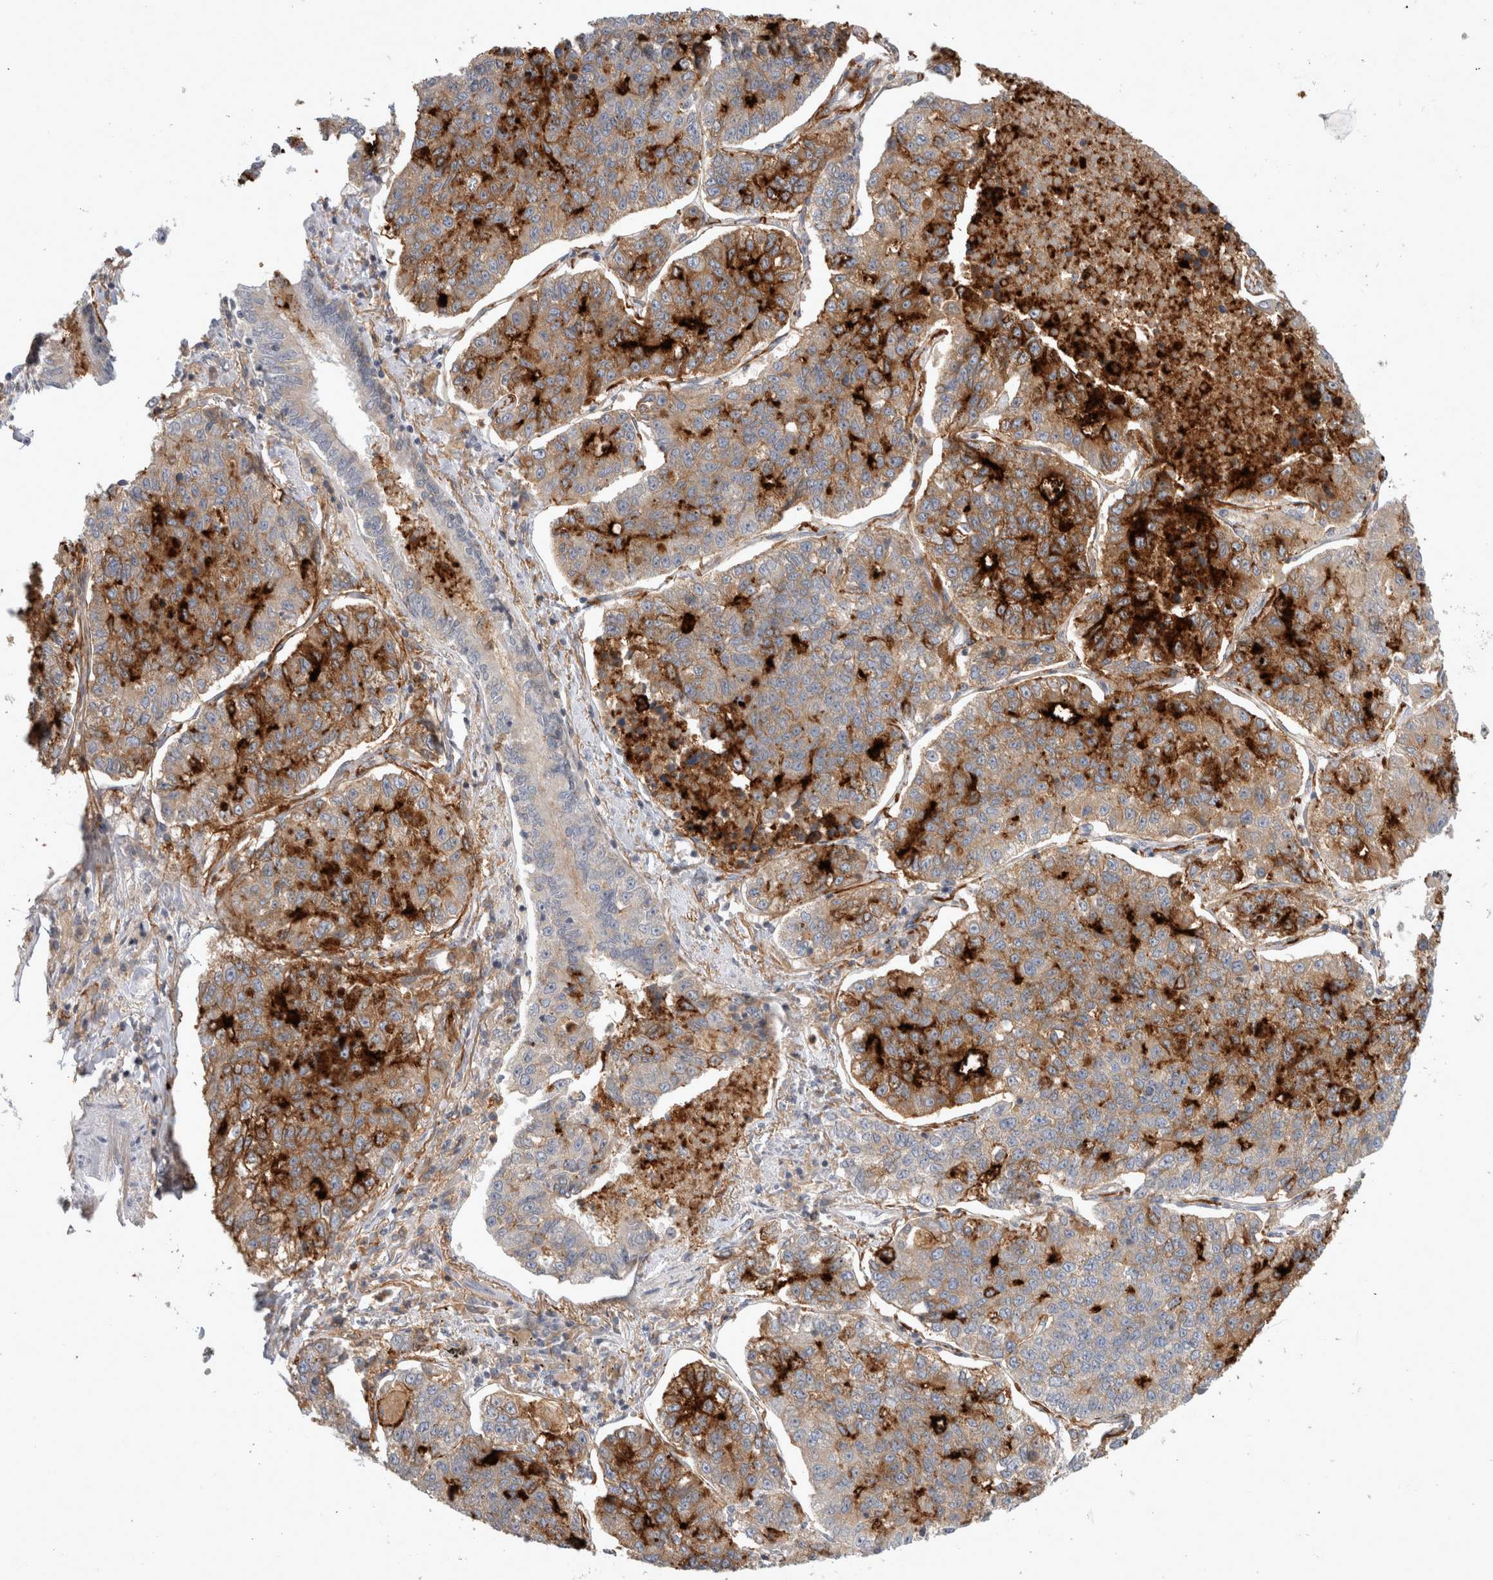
{"staining": {"intensity": "strong", "quantity": "25%-75%", "location": "cytoplasmic/membranous"}, "tissue": "lung cancer", "cell_type": "Tumor cells", "image_type": "cancer", "snomed": [{"axis": "morphology", "description": "Adenocarcinoma, NOS"}, {"axis": "topography", "description": "Lung"}], "caption": "Lung cancer (adenocarcinoma) stained with a protein marker shows strong staining in tumor cells.", "gene": "CD55", "patient": {"sex": "male", "age": 49}}